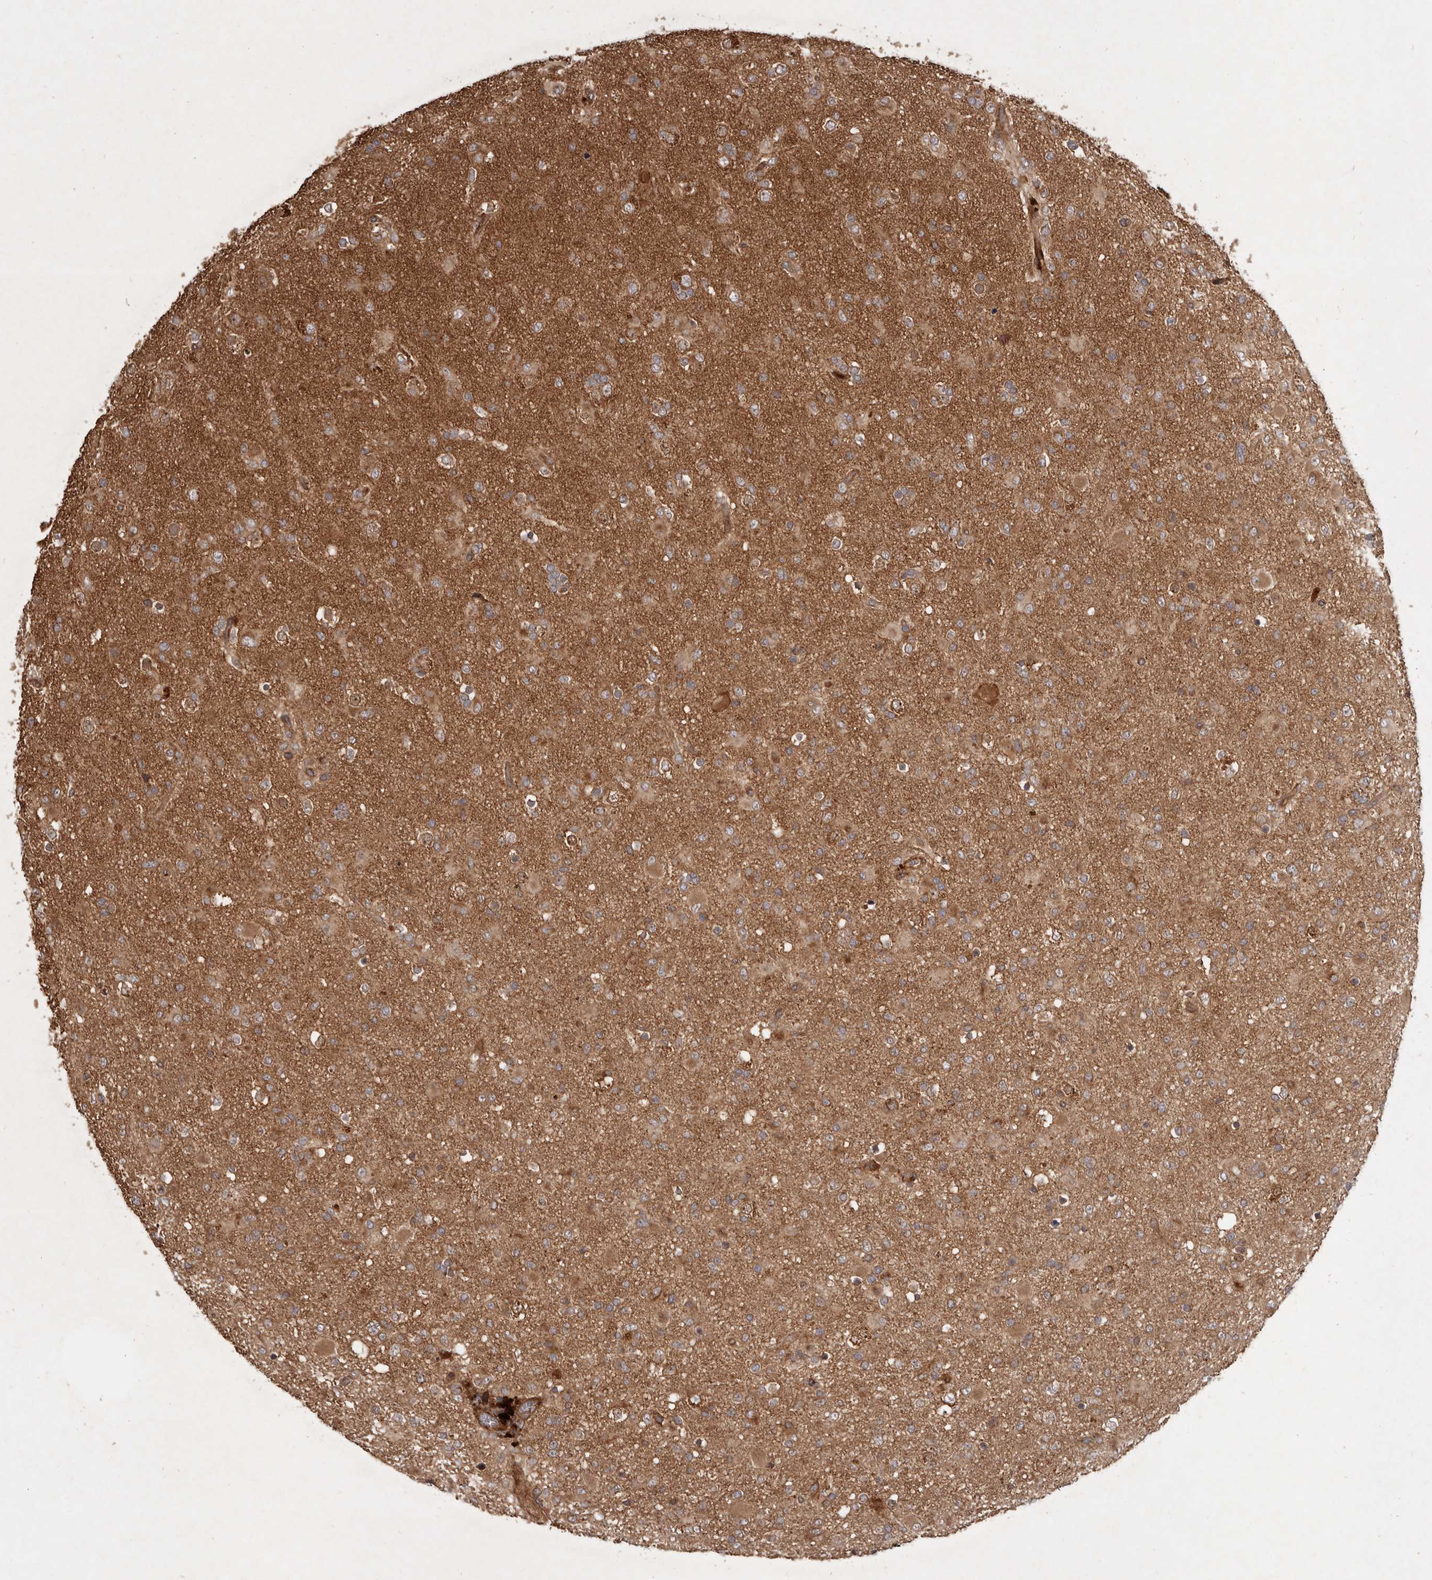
{"staining": {"intensity": "weak", "quantity": ">75%", "location": "cytoplasmic/membranous"}, "tissue": "glioma", "cell_type": "Tumor cells", "image_type": "cancer", "snomed": [{"axis": "morphology", "description": "Glioma, malignant, Low grade"}, {"axis": "topography", "description": "Brain"}], "caption": "Weak cytoplasmic/membranous positivity is identified in approximately >75% of tumor cells in low-grade glioma (malignant). The staining was performed using DAB to visualize the protein expression in brown, while the nuclei were stained in blue with hematoxylin (Magnification: 20x).", "gene": "STK36", "patient": {"sex": "male", "age": 65}}